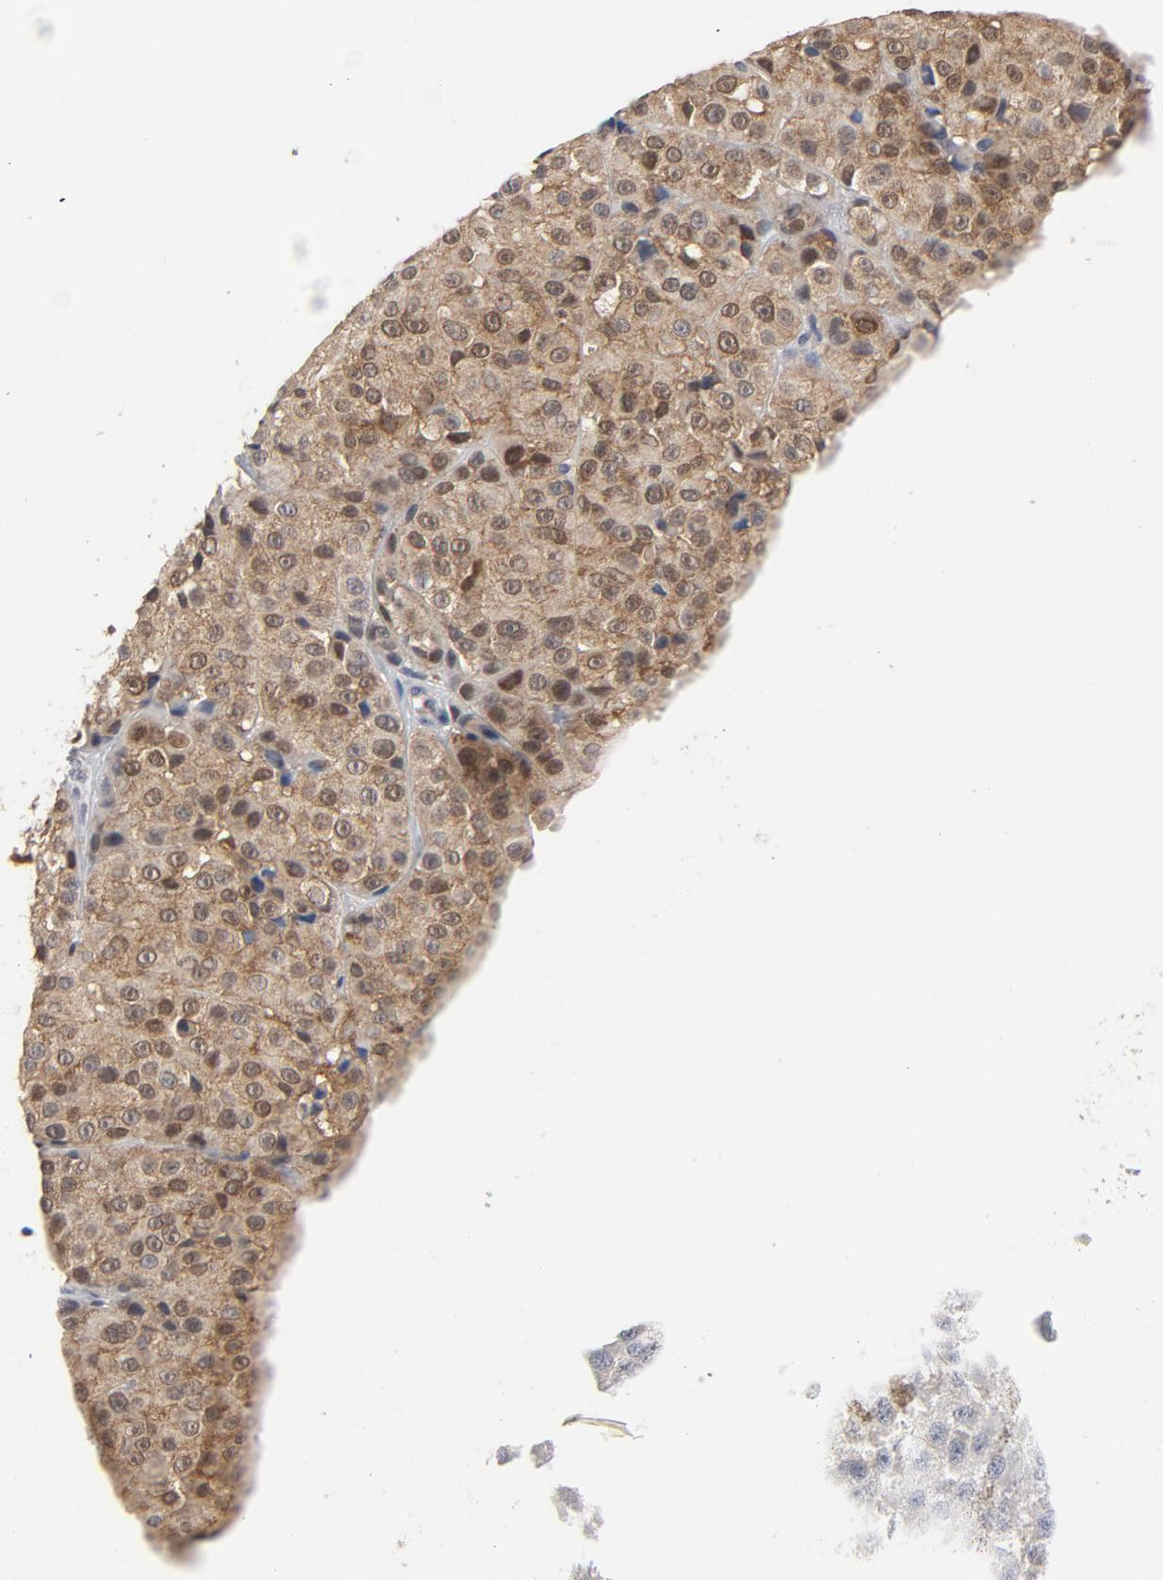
{"staining": {"intensity": "moderate", "quantity": ">75%", "location": "cytoplasmic/membranous,nuclear"}, "tissue": "melanoma", "cell_type": "Tumor cells", "image_type": "cancer", "snomed": [{"axis": "morphology", "description": "Malignant melanoma, NOS"}, {"axis": "topography", "description": "Skin"}], "caption": "Malignant melanoma was stained to show a protein in brown. There is medium levels of moderate cytoplasmic/membranous and nuclear positivity in approximately >75% of tumor cells.", "gene": "PRDX1", "patient": {"sex": "female", "age": 75}}